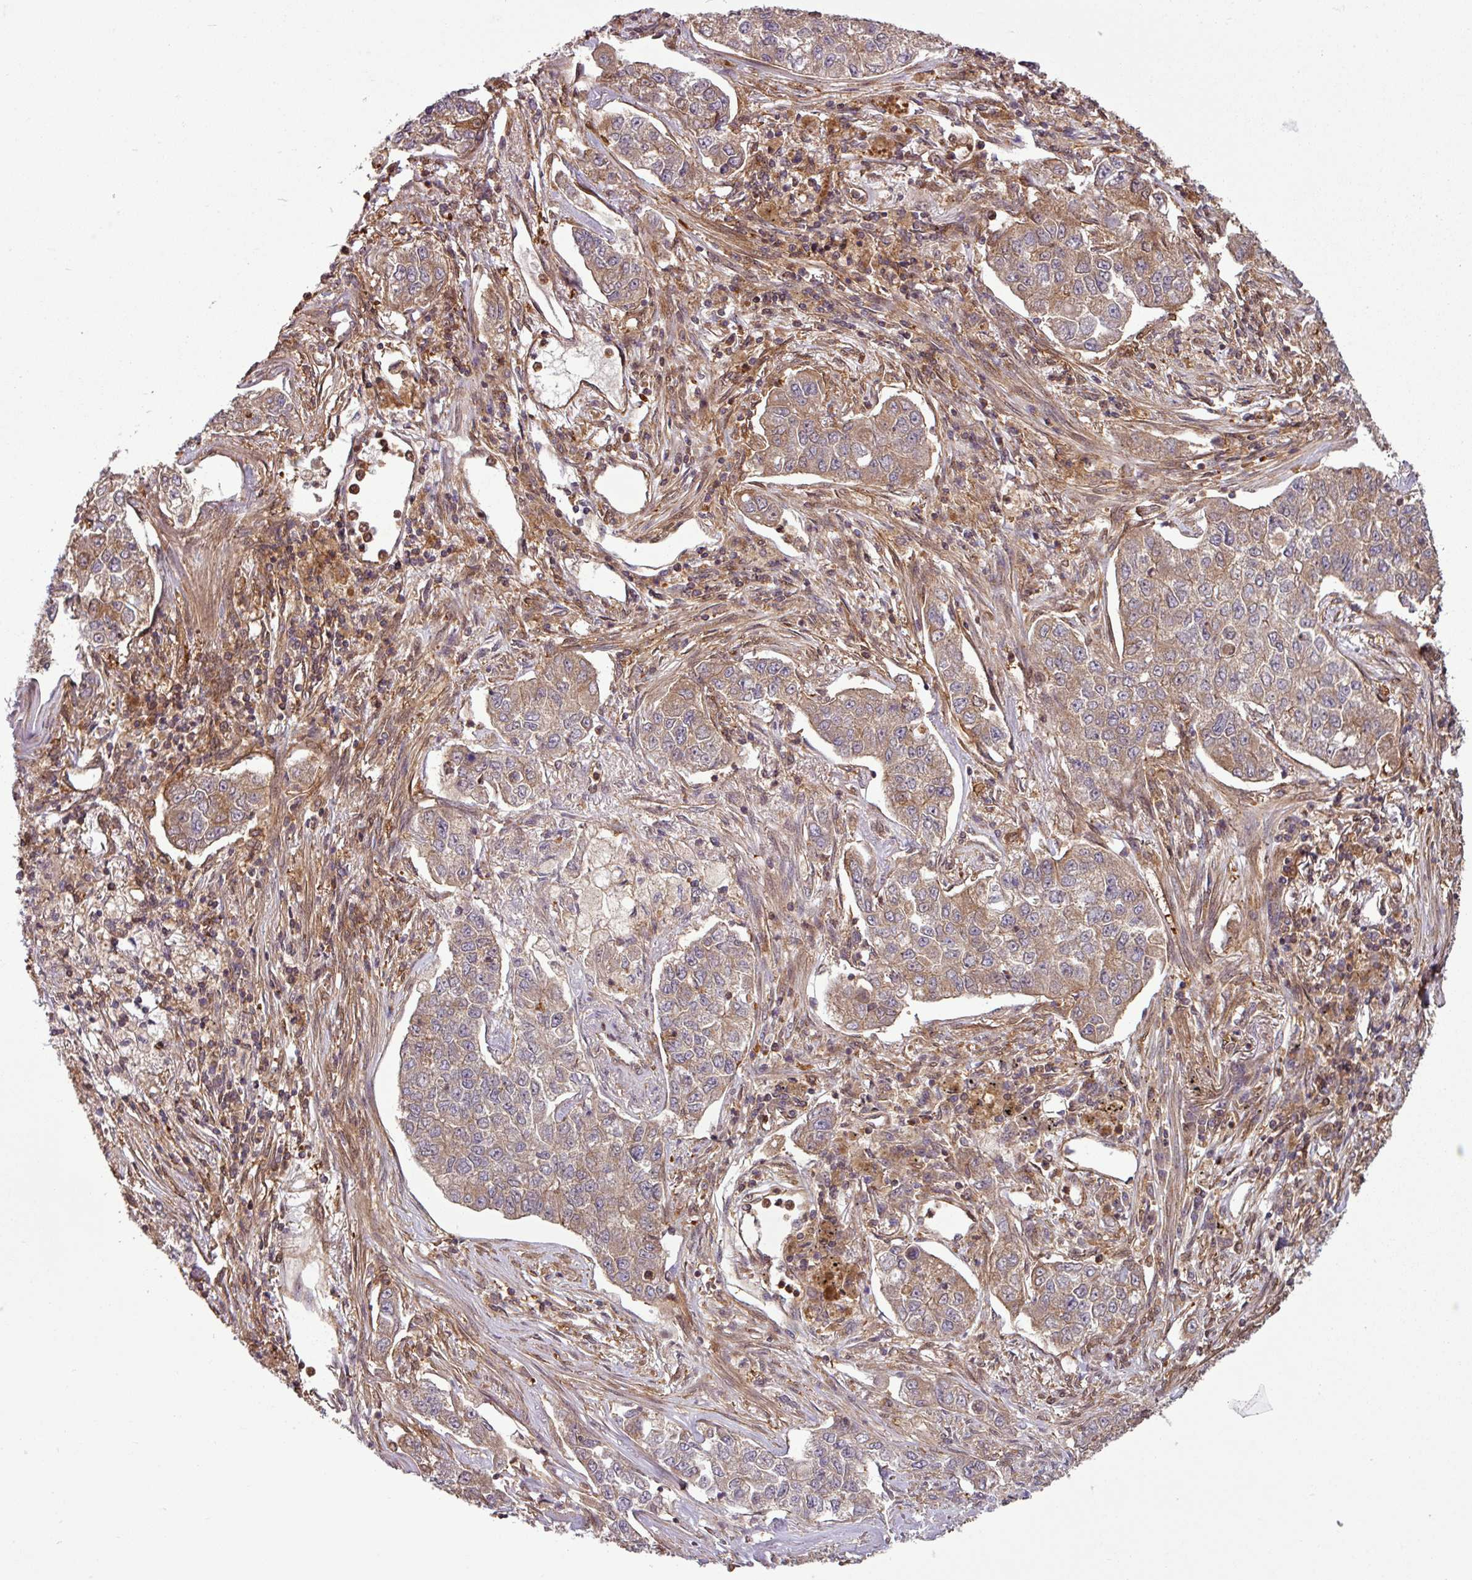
{"staining": {"intensity": "weak", "quantity": "25%-75%", "location": "cytoplasmic/membranous"}, "tissue": "lung cancer", "cell_type": "Tumor cells", "image_type": "cancer", "snomed": [{"axis": "morphology", "description": "Adenocarcinoma, NOS"}, {"axis": "topography", "description": "Lung"}], "caption": "Protein positivity by immunohistochemistry shows weak cytoplasmic/membranous expression in approximately 25%-75% of tumor cells in lung cancer (adenocarcinoma). Using DAB (brown) and hematoxylin (blue) stains, captured at high magnification using brightfield microscopy.", "gene": "SH3BGRL", "patient": {"sex": "male", "age": 49}}